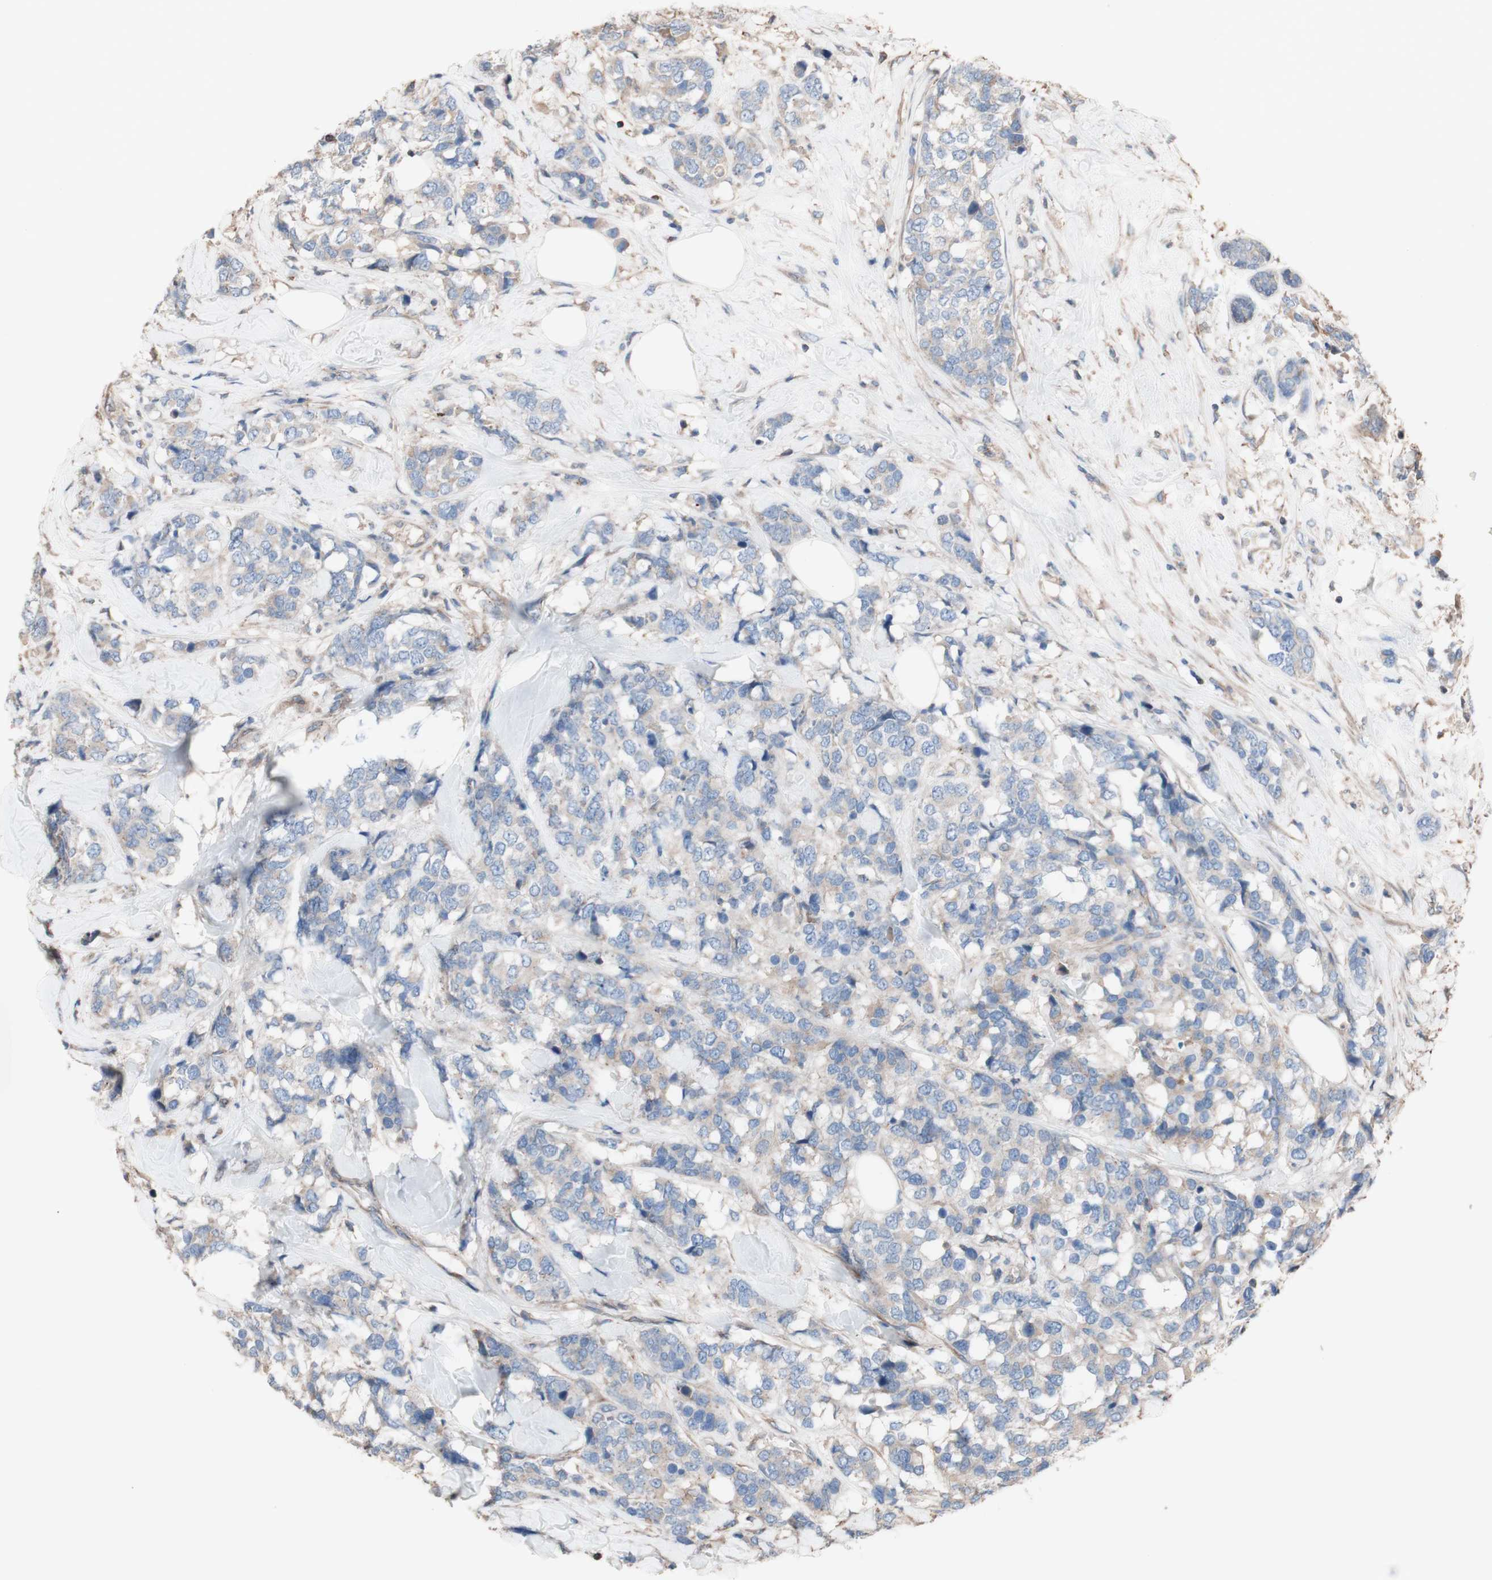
{"staining": {"intensity": "weak", "quantity": "25%-75%", "location": "cytoplasmic/membranous"}, "tissue": "breast cancer", "cell_type": "Tumor cells", "image_type": "cancer", "snomed": [{"axis": "morphology", "description": "Lobular carcinoma"}, {"axis": "topography", "description": "Breast"}], "caption": "Immunohistochemistry photomicrograph of neoplastic tissue: breast lobular carcinoma stained using immunohistochemistry demonstrates low levels of weak protein expression localized specifically in the cytoplasmic/membranous of tumor cells, appearing as a cytoplasmic/membranous brown color.", "gene": "COPB1", "patient": {"sex": "female", "age": 59}}